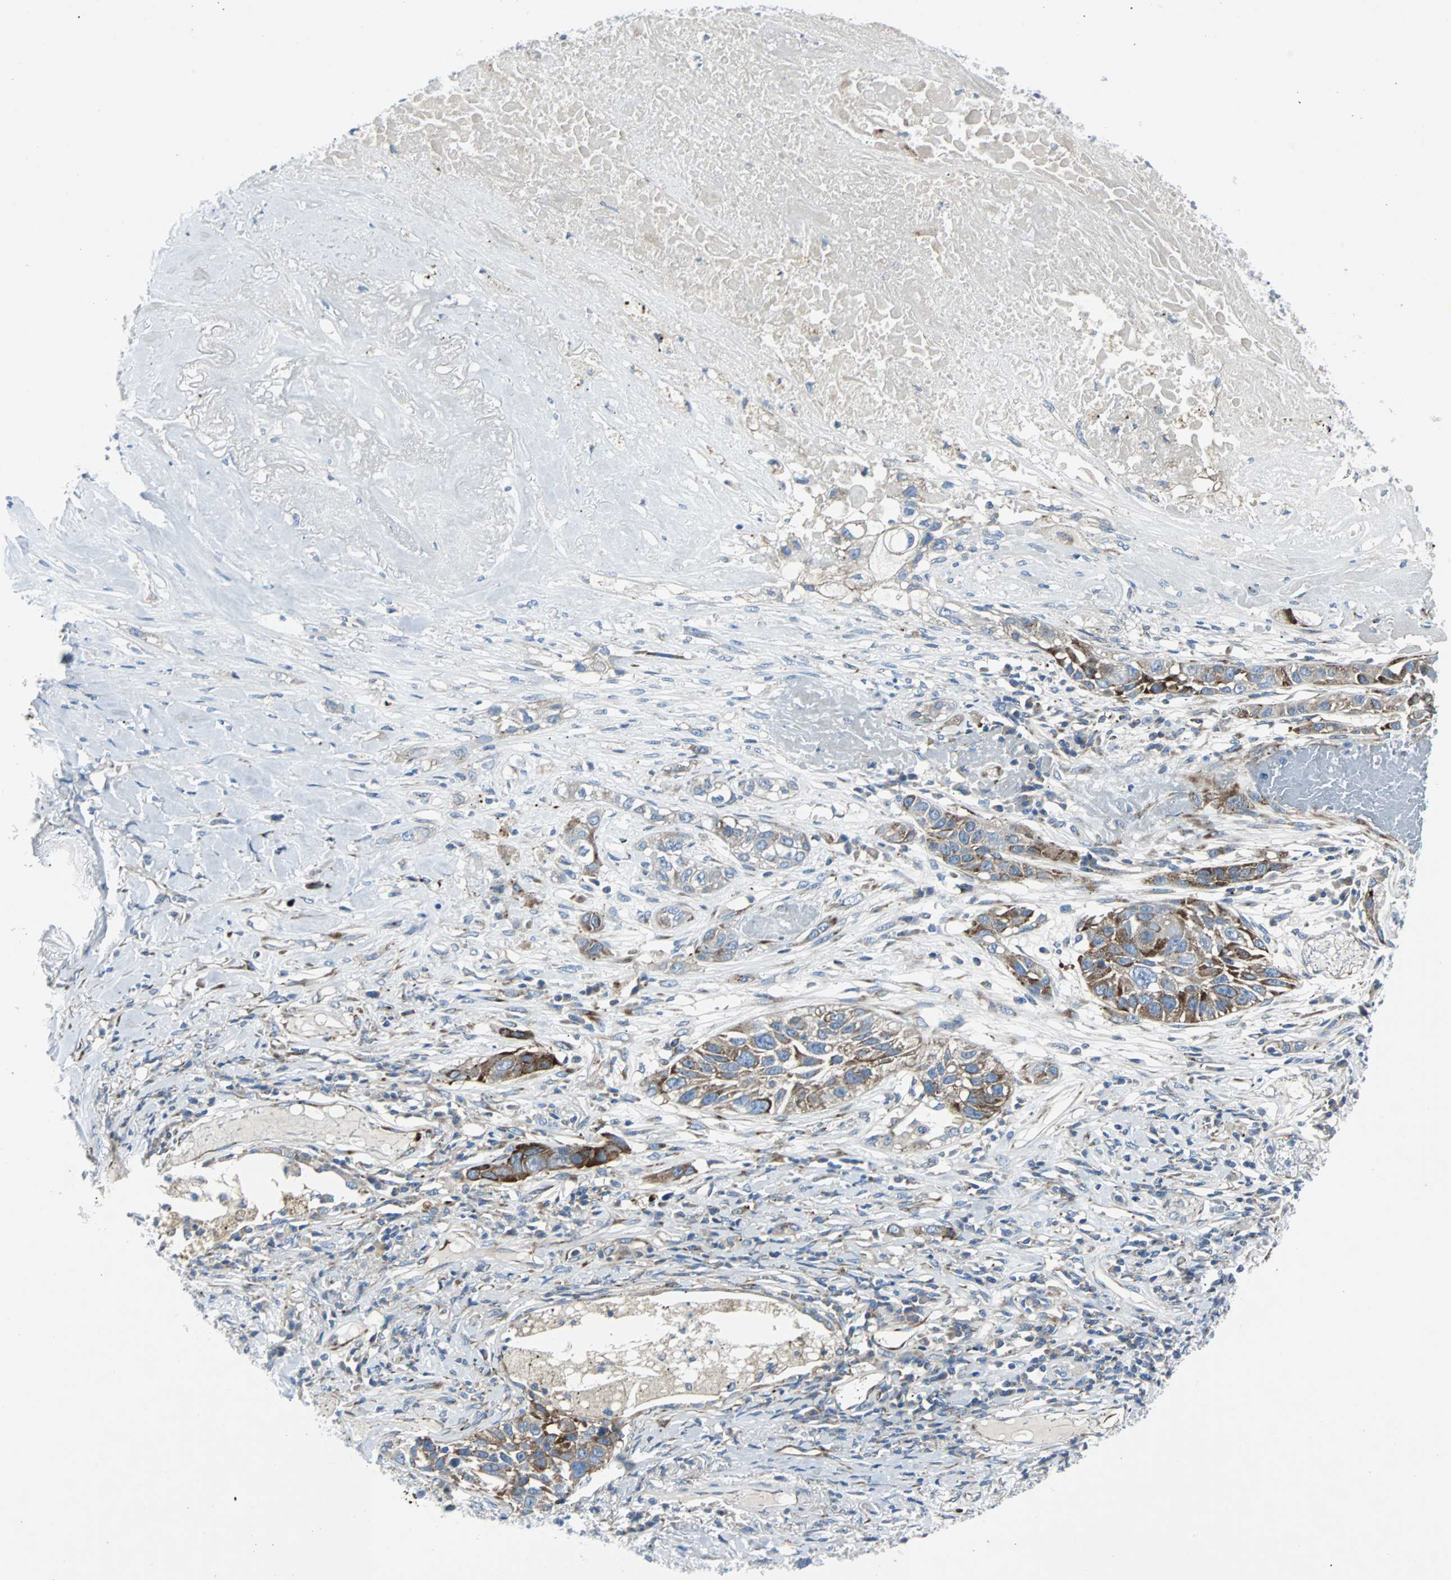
{"staining": {"intensity": "moderate", "quantity": ">75%", "location": "cytoplasmic/membranous"}, "tissue": "lung cancer", "cell_type": "Tumor cells", "image_type": "cancer", "snomed": [{"axis": "morphology", "description": "Squamous cell carcinoma, NOS"}, {"axis": "topography", "description": "Lung"}], "caption": "Immunohistochemical staining of squamous cell carcinoma (lung) shows medium levels of moderate cytoplasmic/membranous positivity in about >75% of tumor cells.", "gene": "BBC3", "patient": {"sex": "male", "age": 71}}